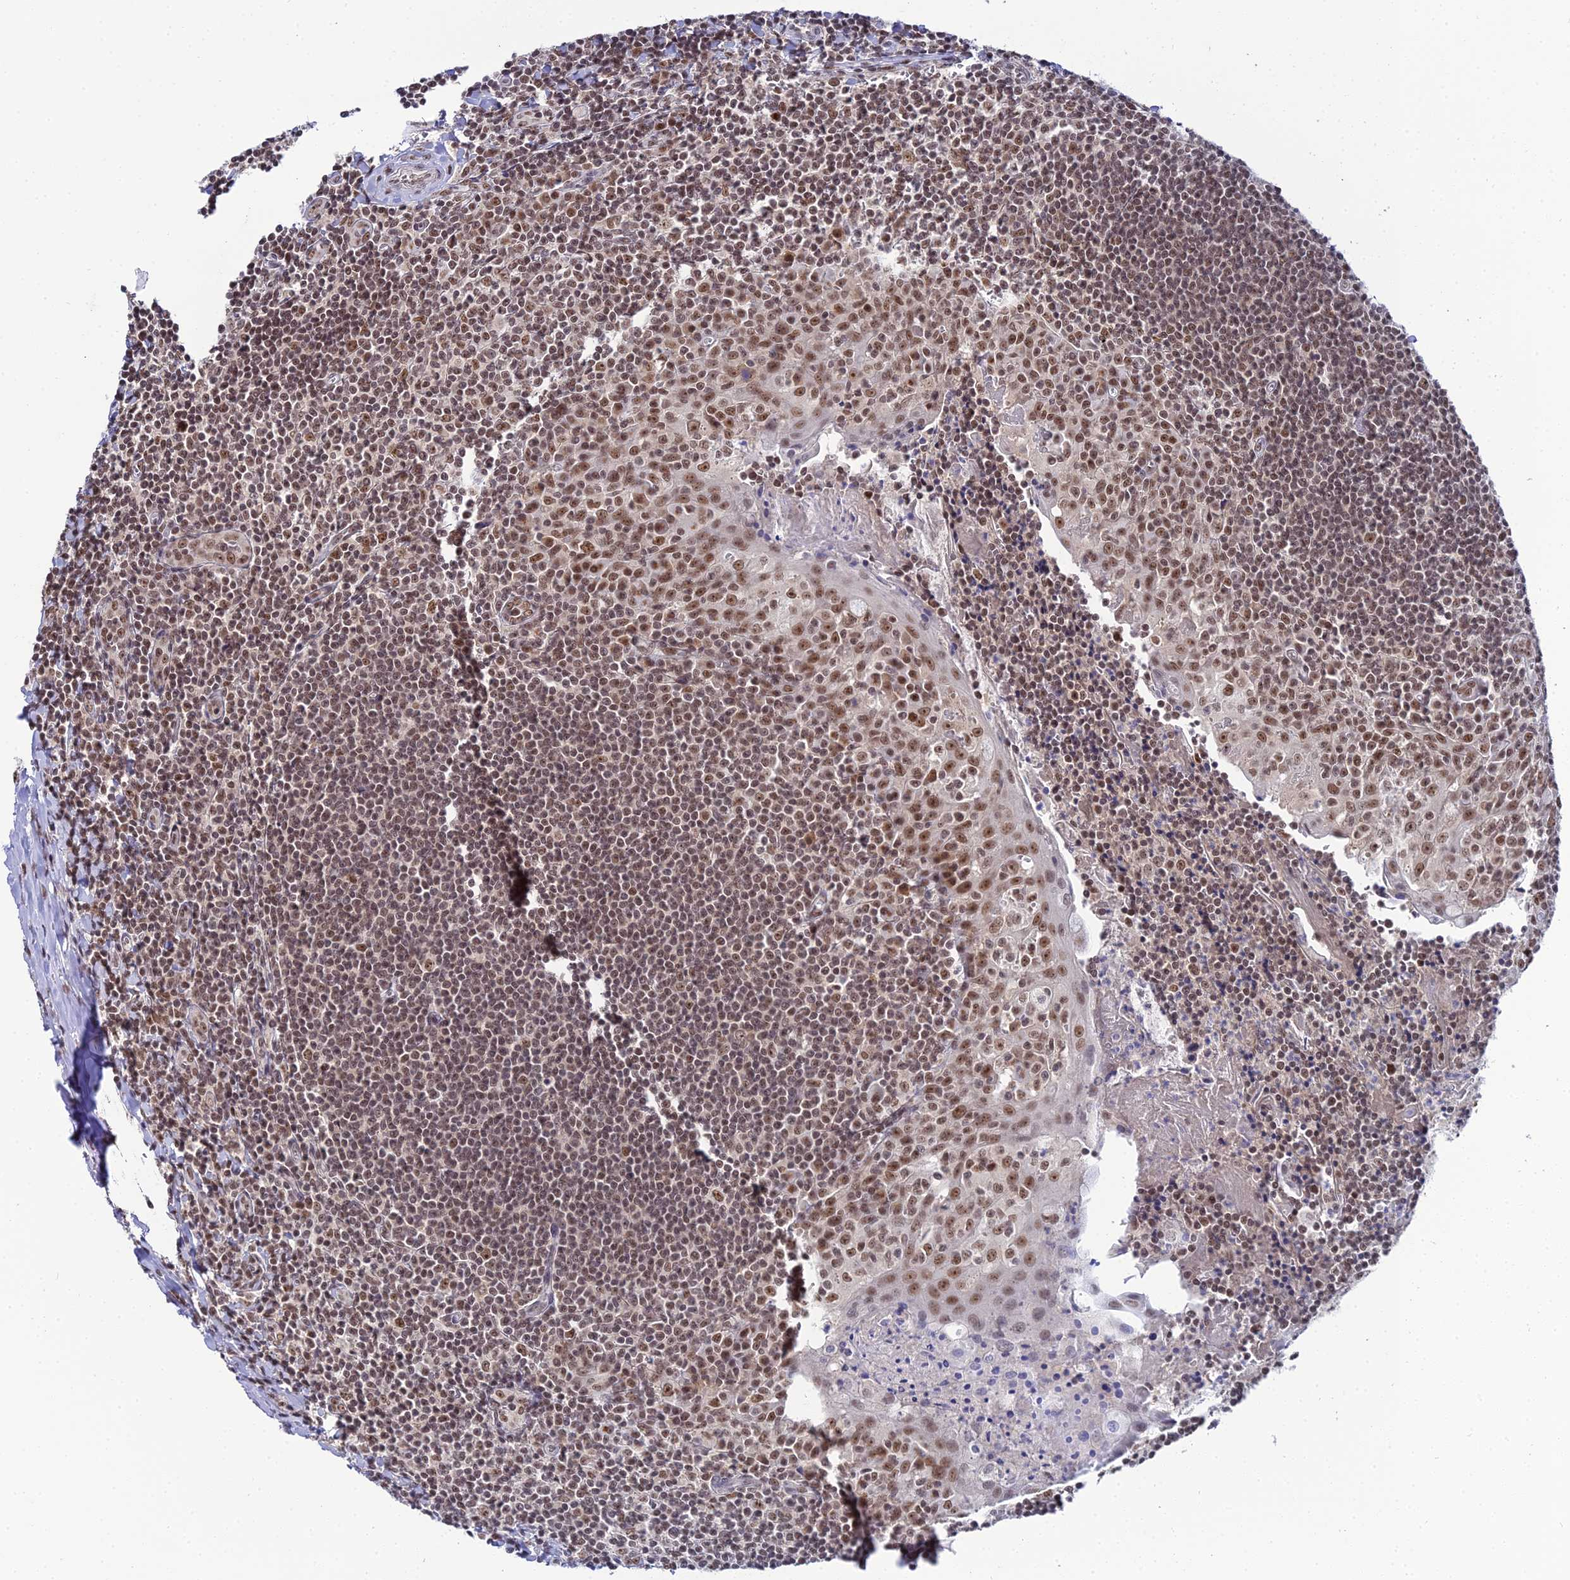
{"staining": {"intensity": "moderate", "quantity": ">75%", "location": "nuclear"}, "tissue": "tonsil", "cell_type": "Germinal center cells", "image_type": "normal", "snomed": [{"axis": "morphology", "description": "Normal tissue, NOS"}, {"axis": "topography", "description": "Tonsil"}], "caption": "Germinal center cells demonstrate medium levels of moderate nuclear staining in about >75% of cells in normal human tonsil. The protein is stained brown, and the nuclei are stained in blue (DAB IHC with brightfield microscopy, high magnification).", "gene": "EXOSC3", "patient": {"sex": "male", "age": 27}}